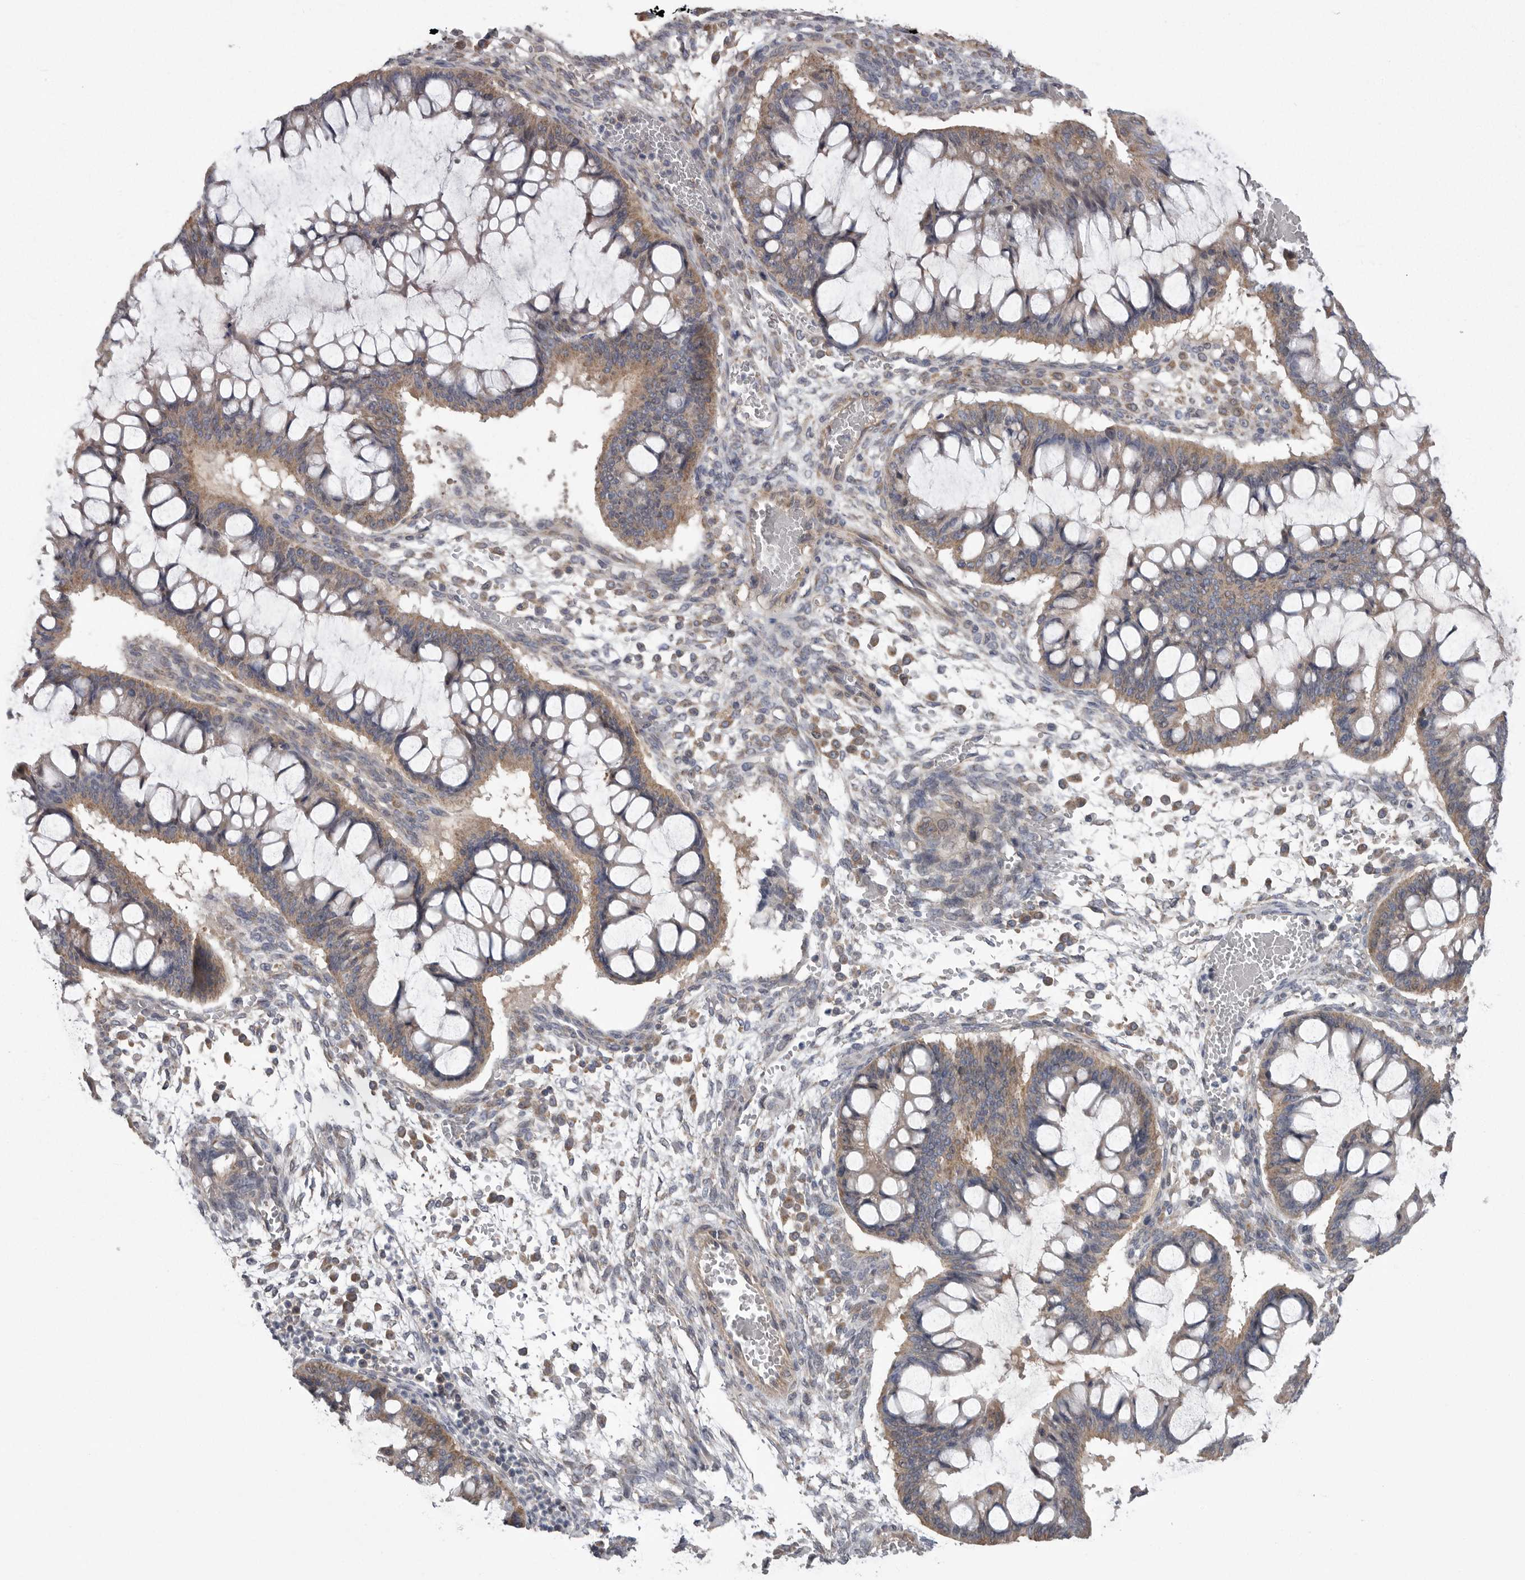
{"staining": {"intensity": "moderate", "quantity": ">75%", "location": "cytoplasmic/membranous"}, "tissue": "ovarian cancer", "cell_type": "Tumor cells", "image_type": "cancer", "snomed": [{"axis": "morphology", "description": "Cystadenocarcinoma, mucinous, NOS"}, {"axis": "topography", "description": "Ovary"}], "caption": "An image of human ovarian cancer stained for a protein reveals moderate cytoplasmic/membranous brown staining in tumor cells.", "gene": "CRP", "patient": {"sex": "female", "age": 73}}